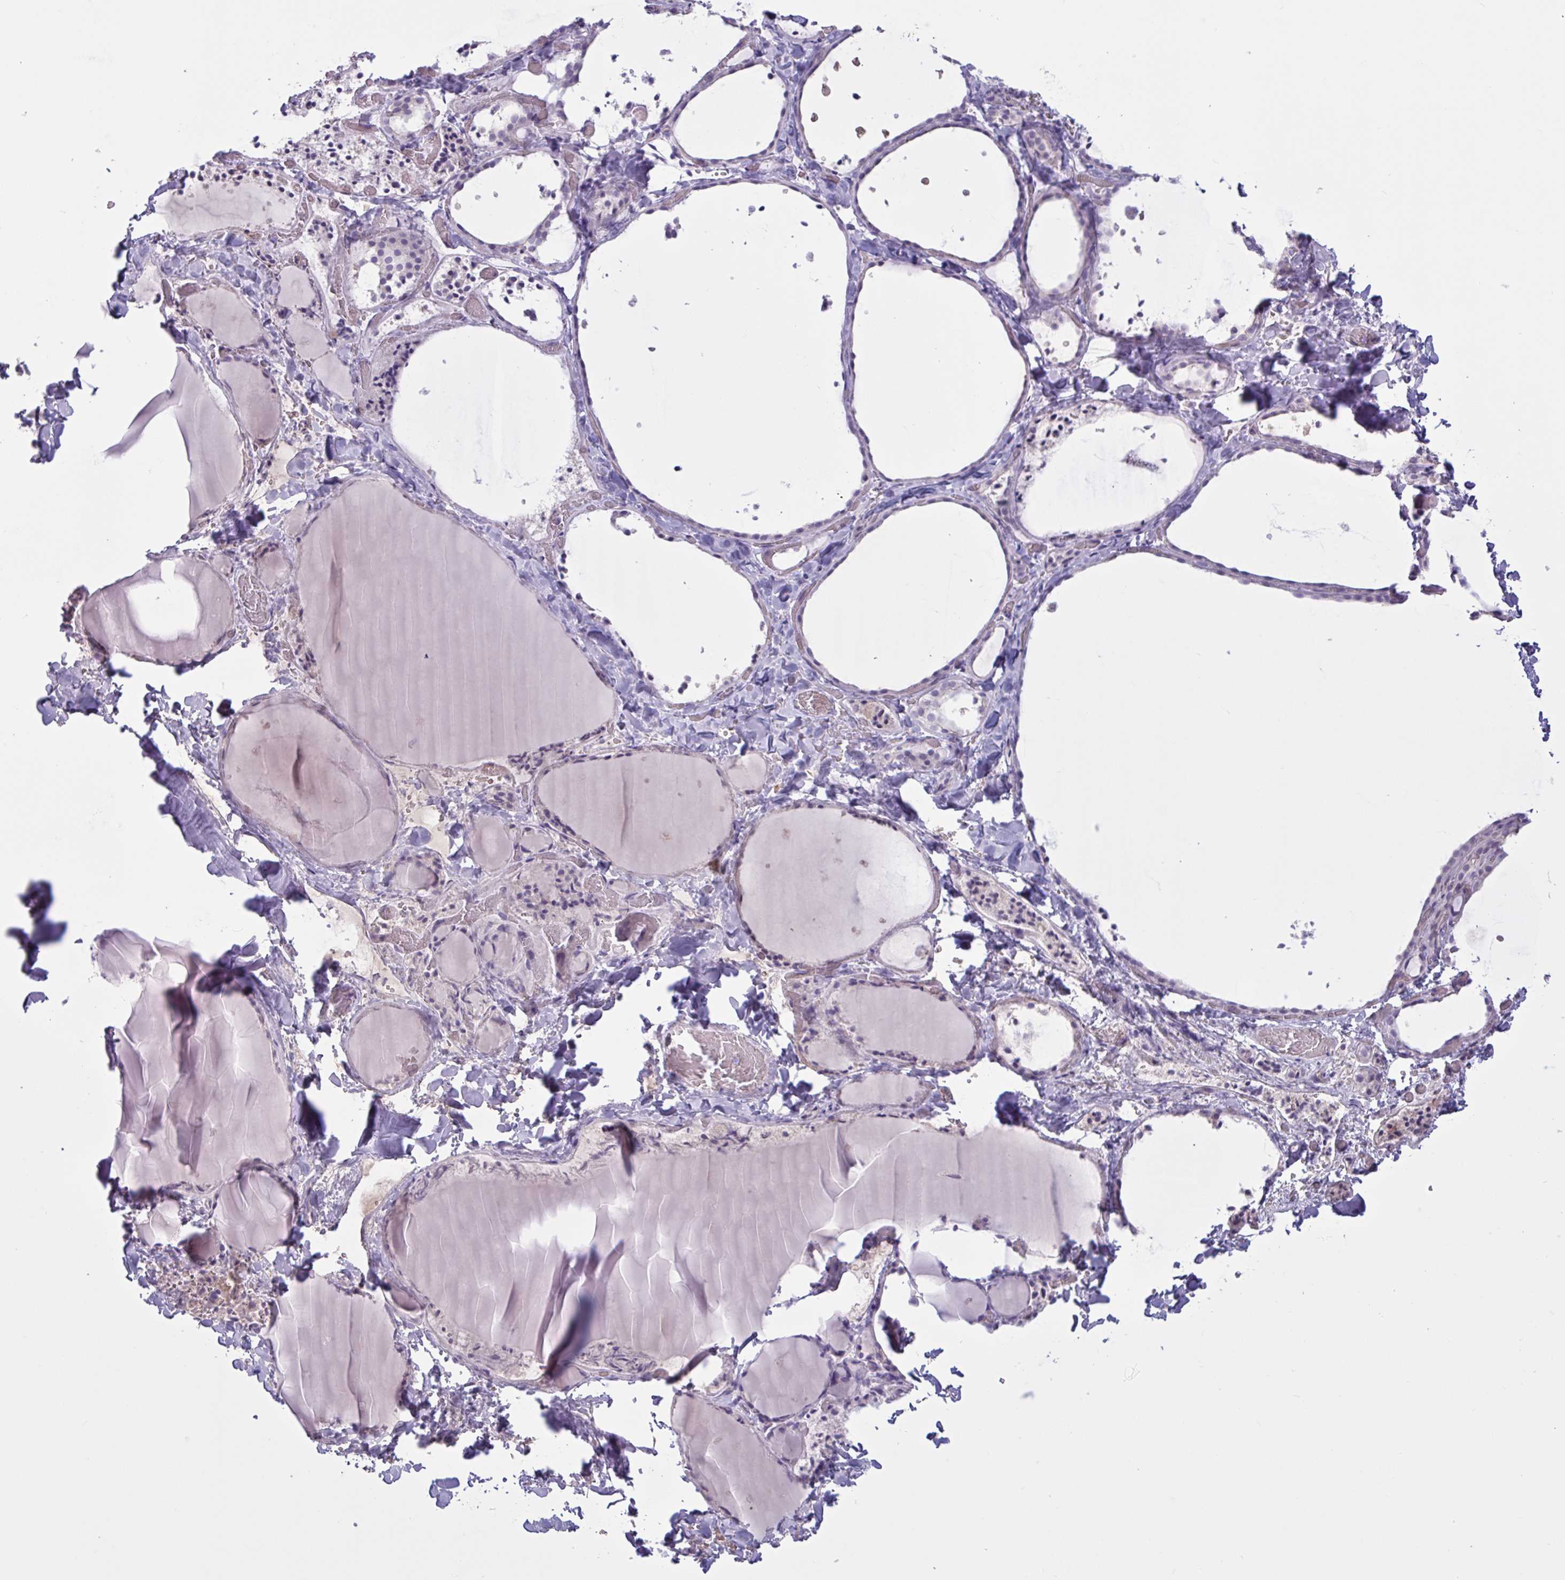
{"staining": {"intensity": "negative", "quantity": "none", "location": "none"}, "tissue": "thyroid gland", "cell_type": "Glandular cells", "image_type": "normal", "snomed": [{"axis": "morphology", "description": "Normal tissue, NOS"}, {"axis": "topography", "description": "Thyroid gland"}], "caption": "A high-resolution photomicrograph shows immunohistochemistry staining of unremarkable thyroid gland, which displays no significant staining in glandular cells.", "gene": "ENSG00000281613", "patient": {"sex": "female", "age": 36}}